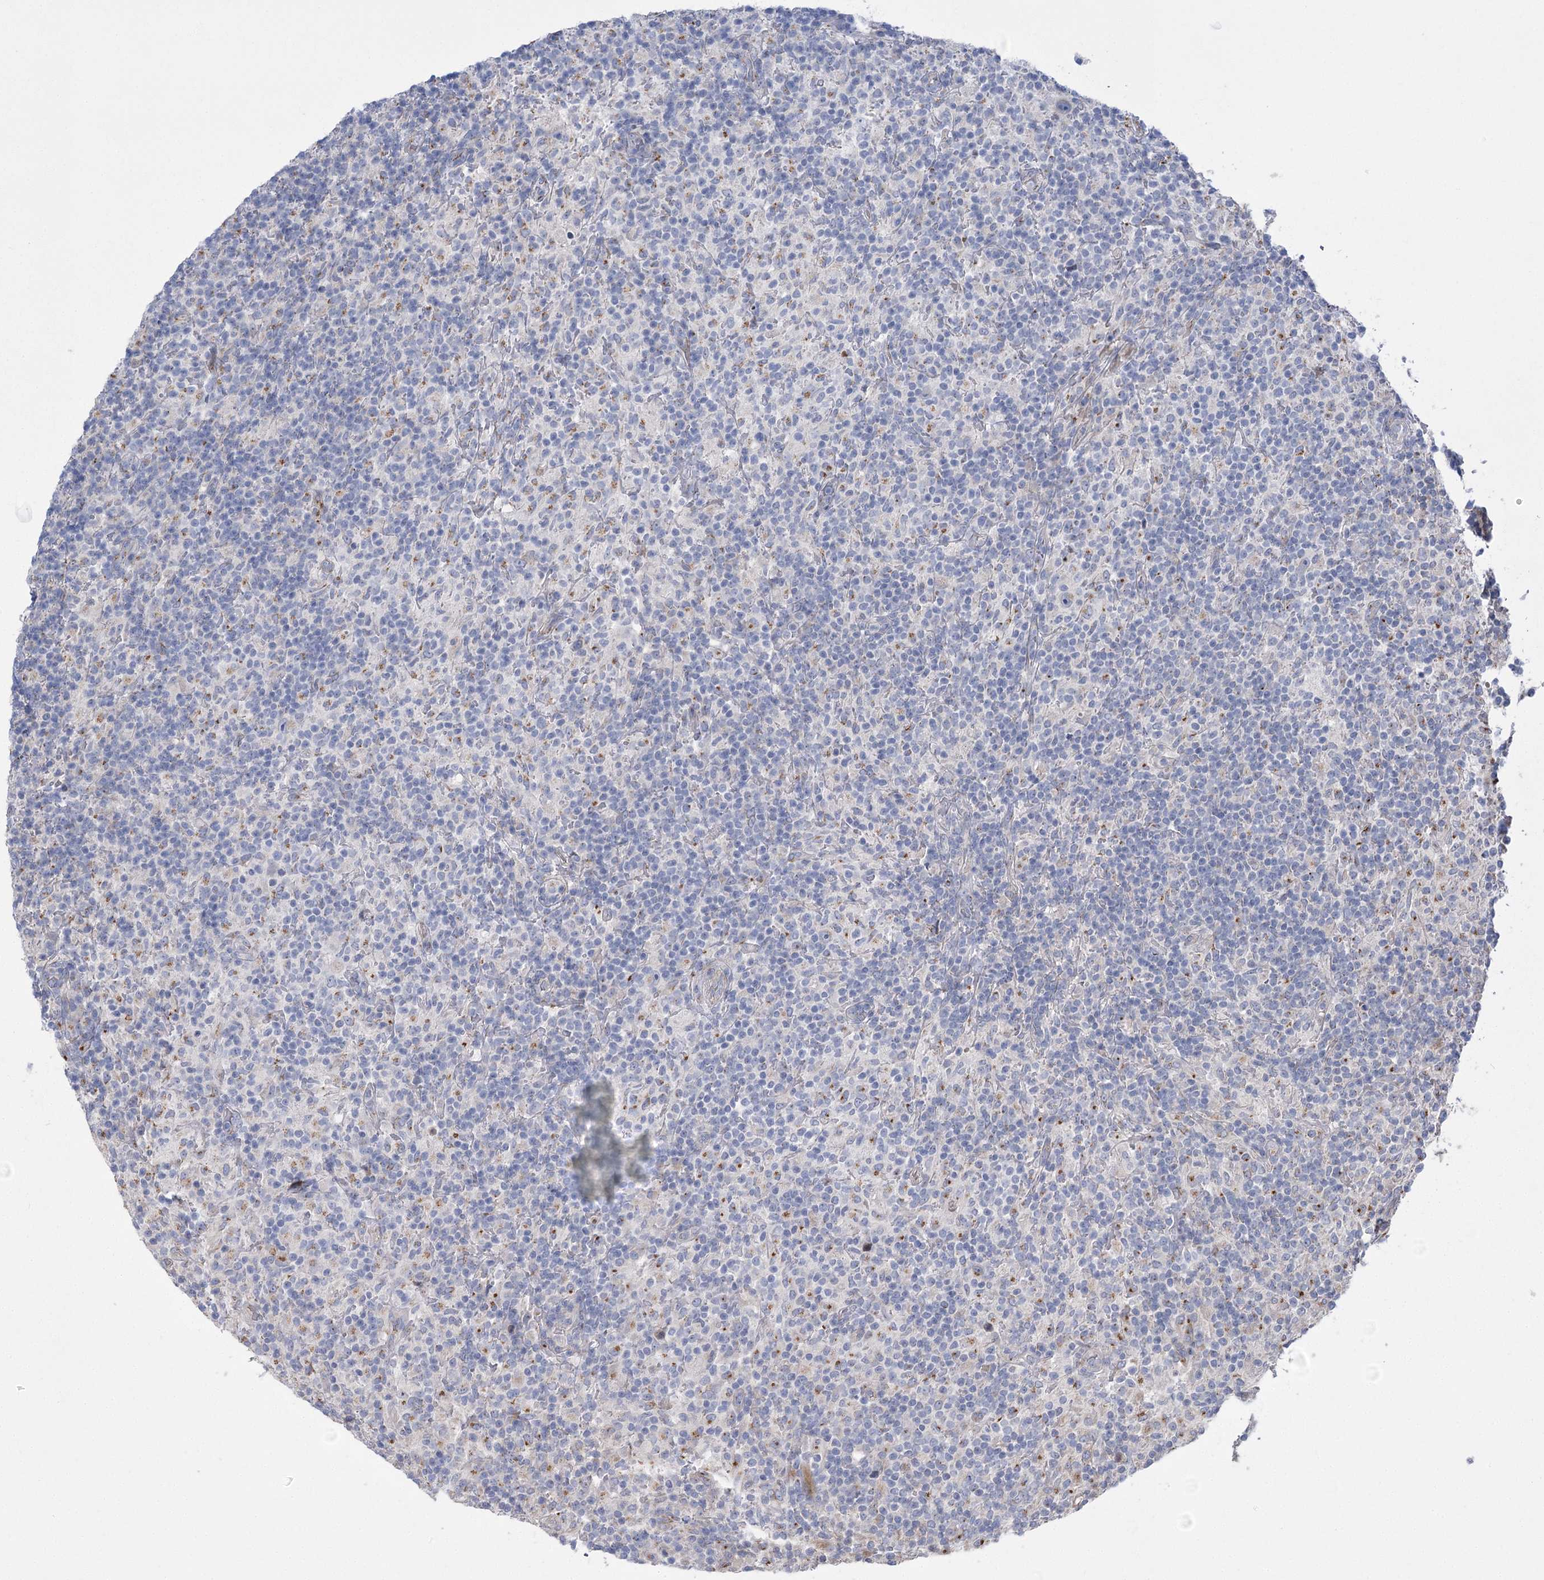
{"staining": {"intensity": "negative", "quantity": "none", "location": "none"}, "tissue": "lymphoma", "cell_type": "Tumor cells", "image_type": "cancer", "snomed": [{"axis": "morphology", "description": "Hodgkin's disease, NOS"}, {"axis": "topography", "description": "Lymph node"}], "caption": "The micrograph exhibits no significant expression in tumor cells of lymphoma.", "gene": "NME7", "patient": {"sex": "male", "age": 70}}